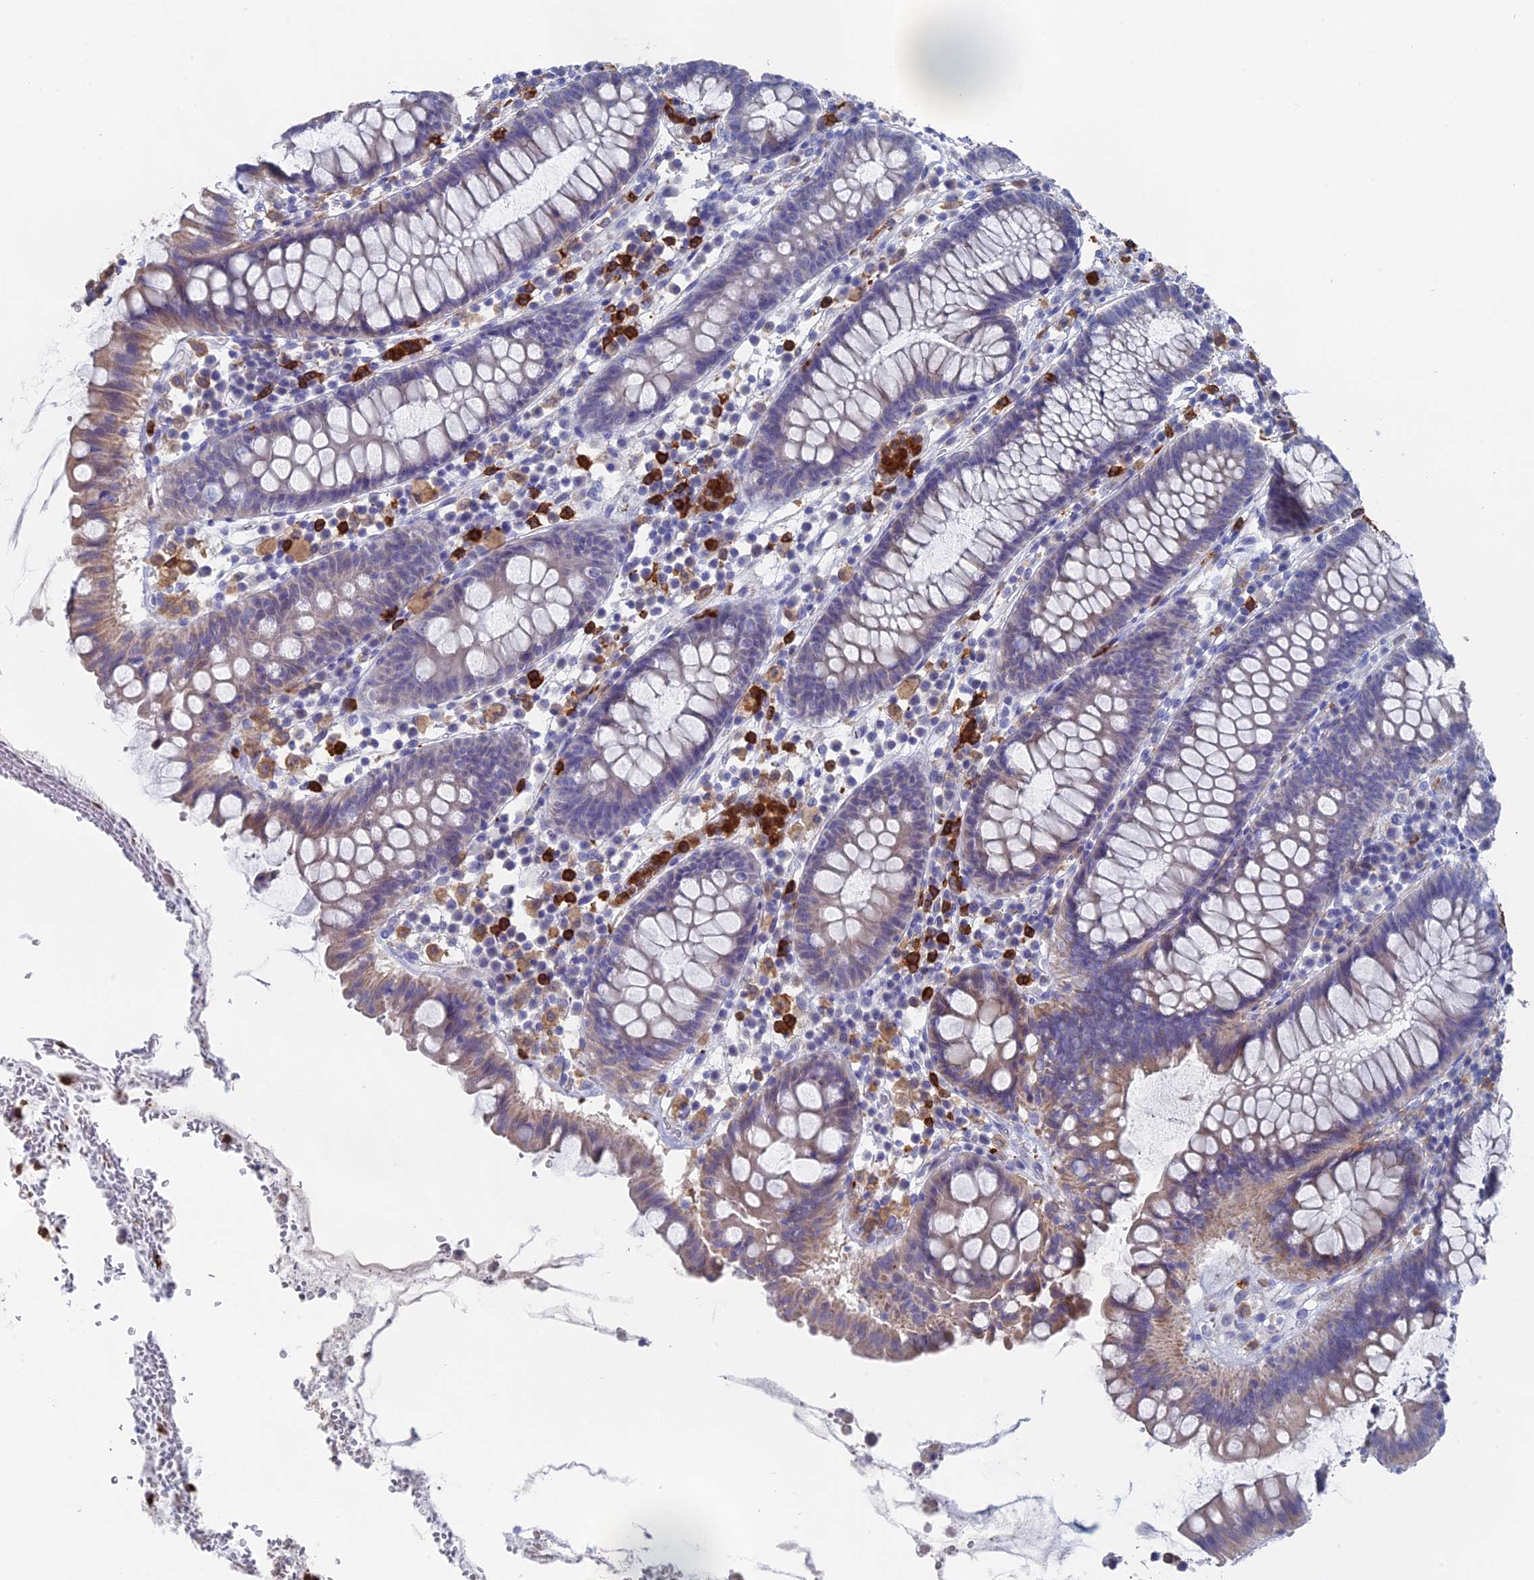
{"staining": {"intensity": "weak", "quantity": "<25%", "location": "cytoplasmic/membranous"}, "tissue": "colorectal cancer", "cell_type": "Tumor cells", "image_type": "cancer", "snomed": [{"axis": "morphology", "description": "Normal tissue, NOS"}, {"axis": "morphology", "description": "Adenocarcinoma, NOS"}, {"axis": "topography", "description": "Colon"}], "caption": "Tumor cells are negative for brown protein staining in colorectal cancer. The staining is performed using DAB brown chromogen with nuclei counter-stained in using hematoxylin.", "gene": "NCF4", "patient": {"sex": "female", "age": 75}}